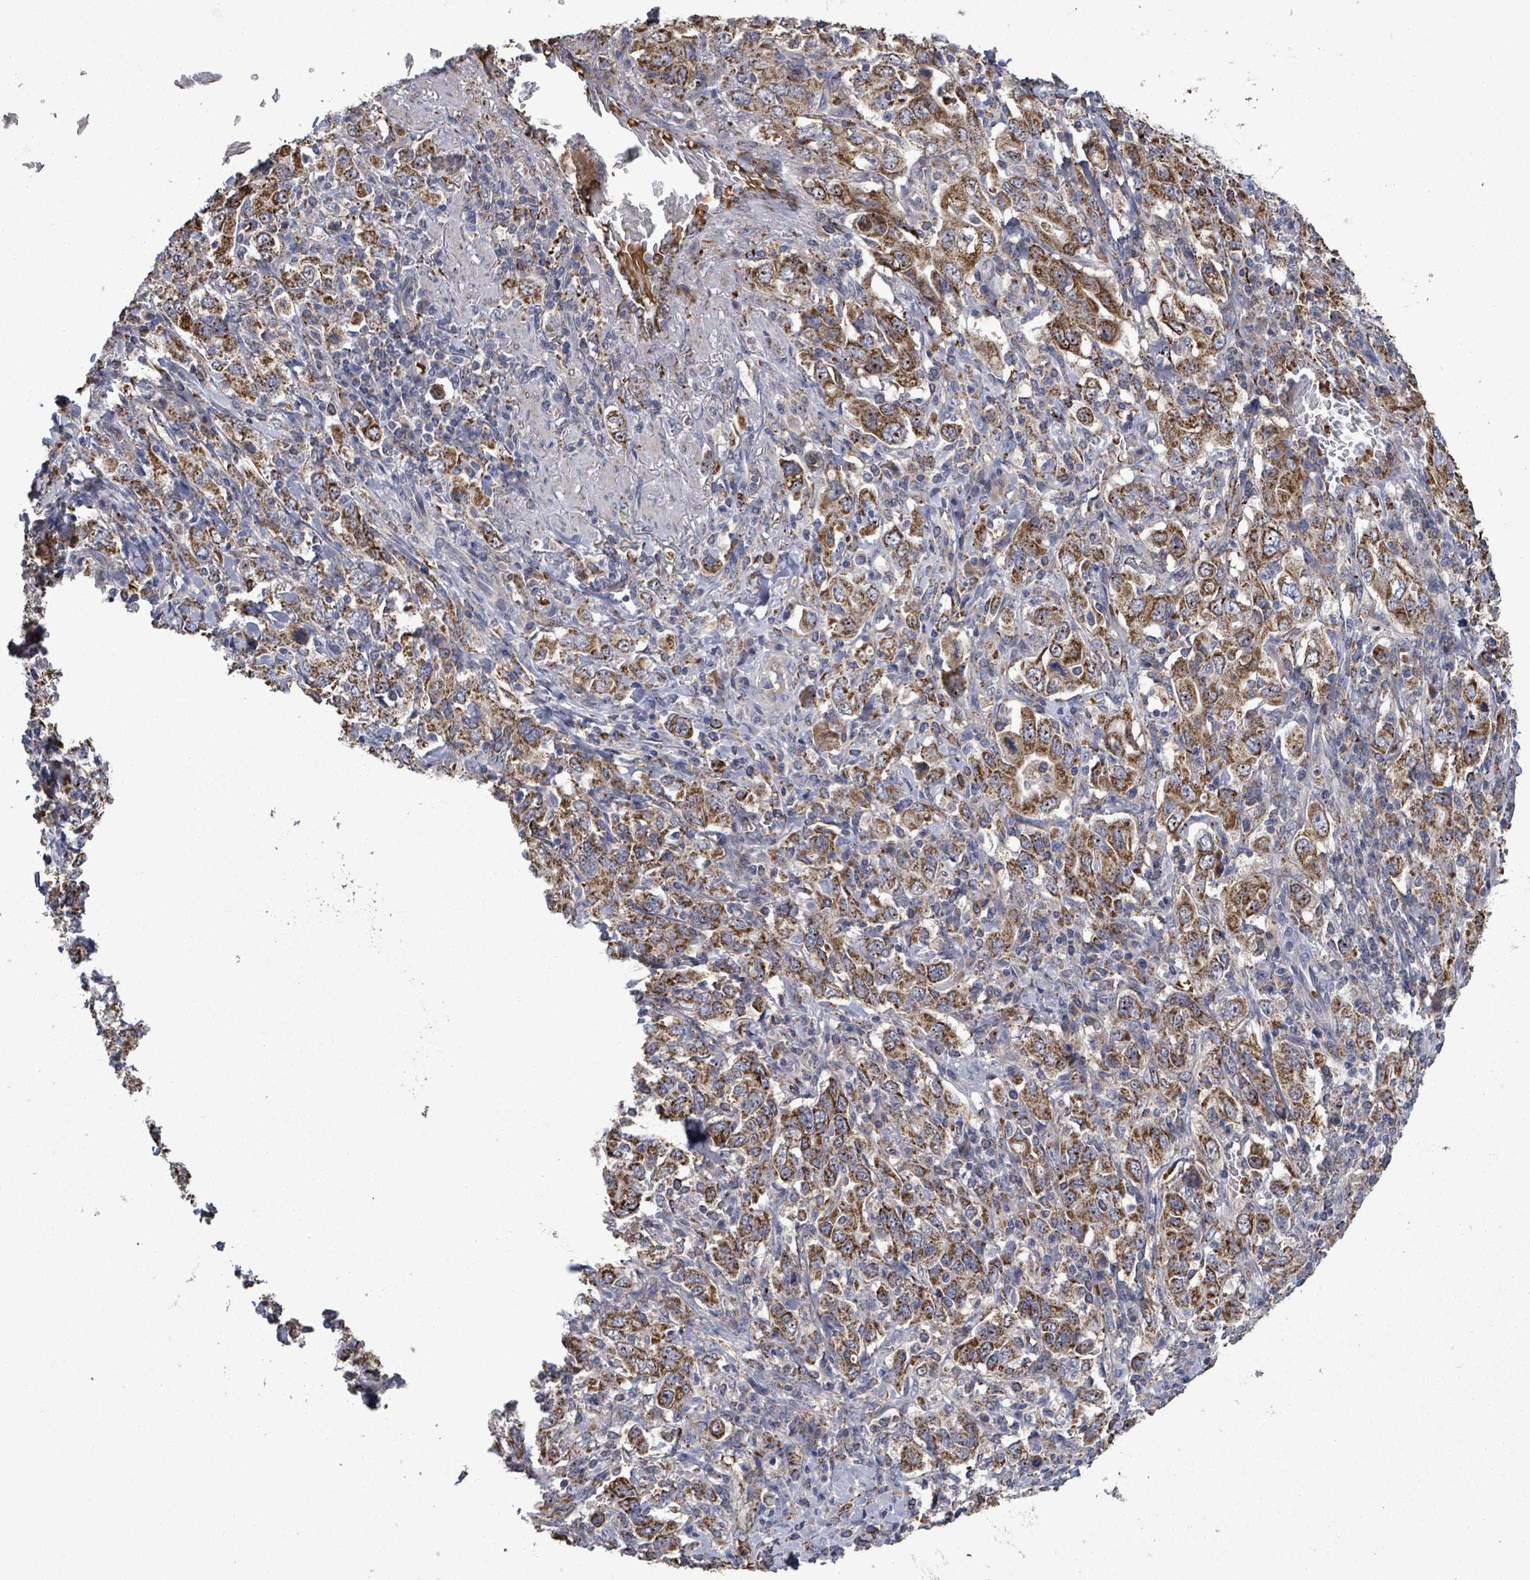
{"staining": {"intensity": "strong", "quantity": ">75%", "location": "cytoplasmic/membranous"}, "tissue": "stomach cancer", "cell_type": "Tumor cells", "image_type": "cancer", "snomed": [{"axis": "morphology", "description": "Adenocarcinoma, NOS"}, {"axis": "topography", "description": "Stomach, upper"}, {"axis": "topography", "description": "Stomach"}], "caption": "Brown immunohistochemical staining in human adenocarcinoma (stomach) displays strong cytoplasmic/membranous positivity in about >75% of tumor cells.", "gene": "MTMR12", "patient": {"sex": "male", "age": 62}}